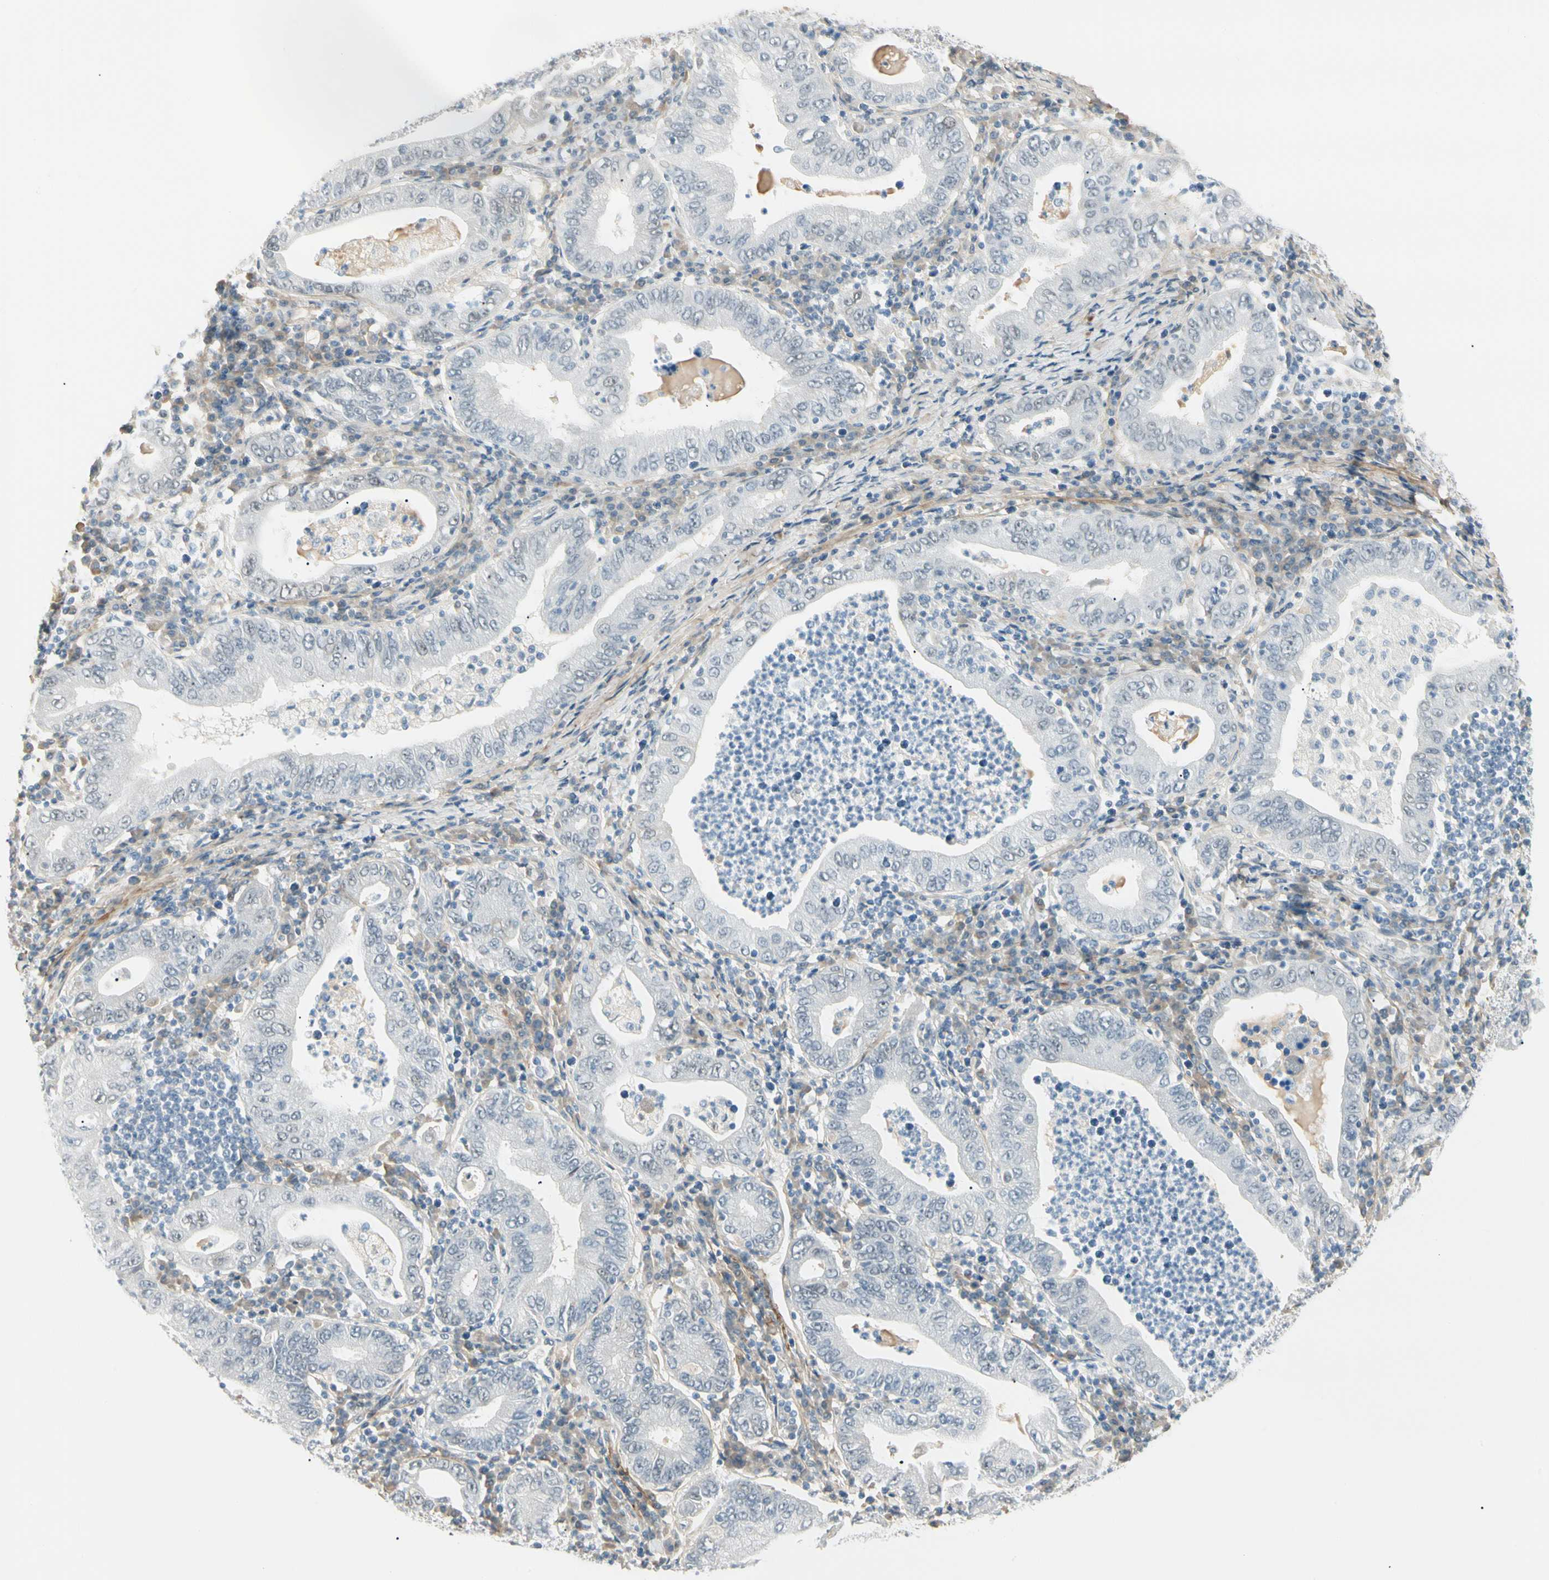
{"staining": {"intensity": "negative", "quantity": "none", "location": "none"}, "tissue": "stomach cancer", "cell_type": "Tumor cells", "image_type": "cancer", "snomed": [{"axis": "morphology", "description": "Normal tissue, NOS"}, {"axis": "morphology", "description": "Adenocarcinoma, NOS"}, {"axis": "topography", "description": "Esophagus"}, {"axis": "topography", "description": "Stomach, upper"}, {"axis": "topography", "description": "Peripheral nerve tissue"}], "caption": "An immunohistochemistry image of adenocarcinoma (stomach) is shown. There is no staining in tumor cells of adenocarcinoma (stomach).", "gene": "ASPN", "patient": {"sex": "male", "age": 62}}